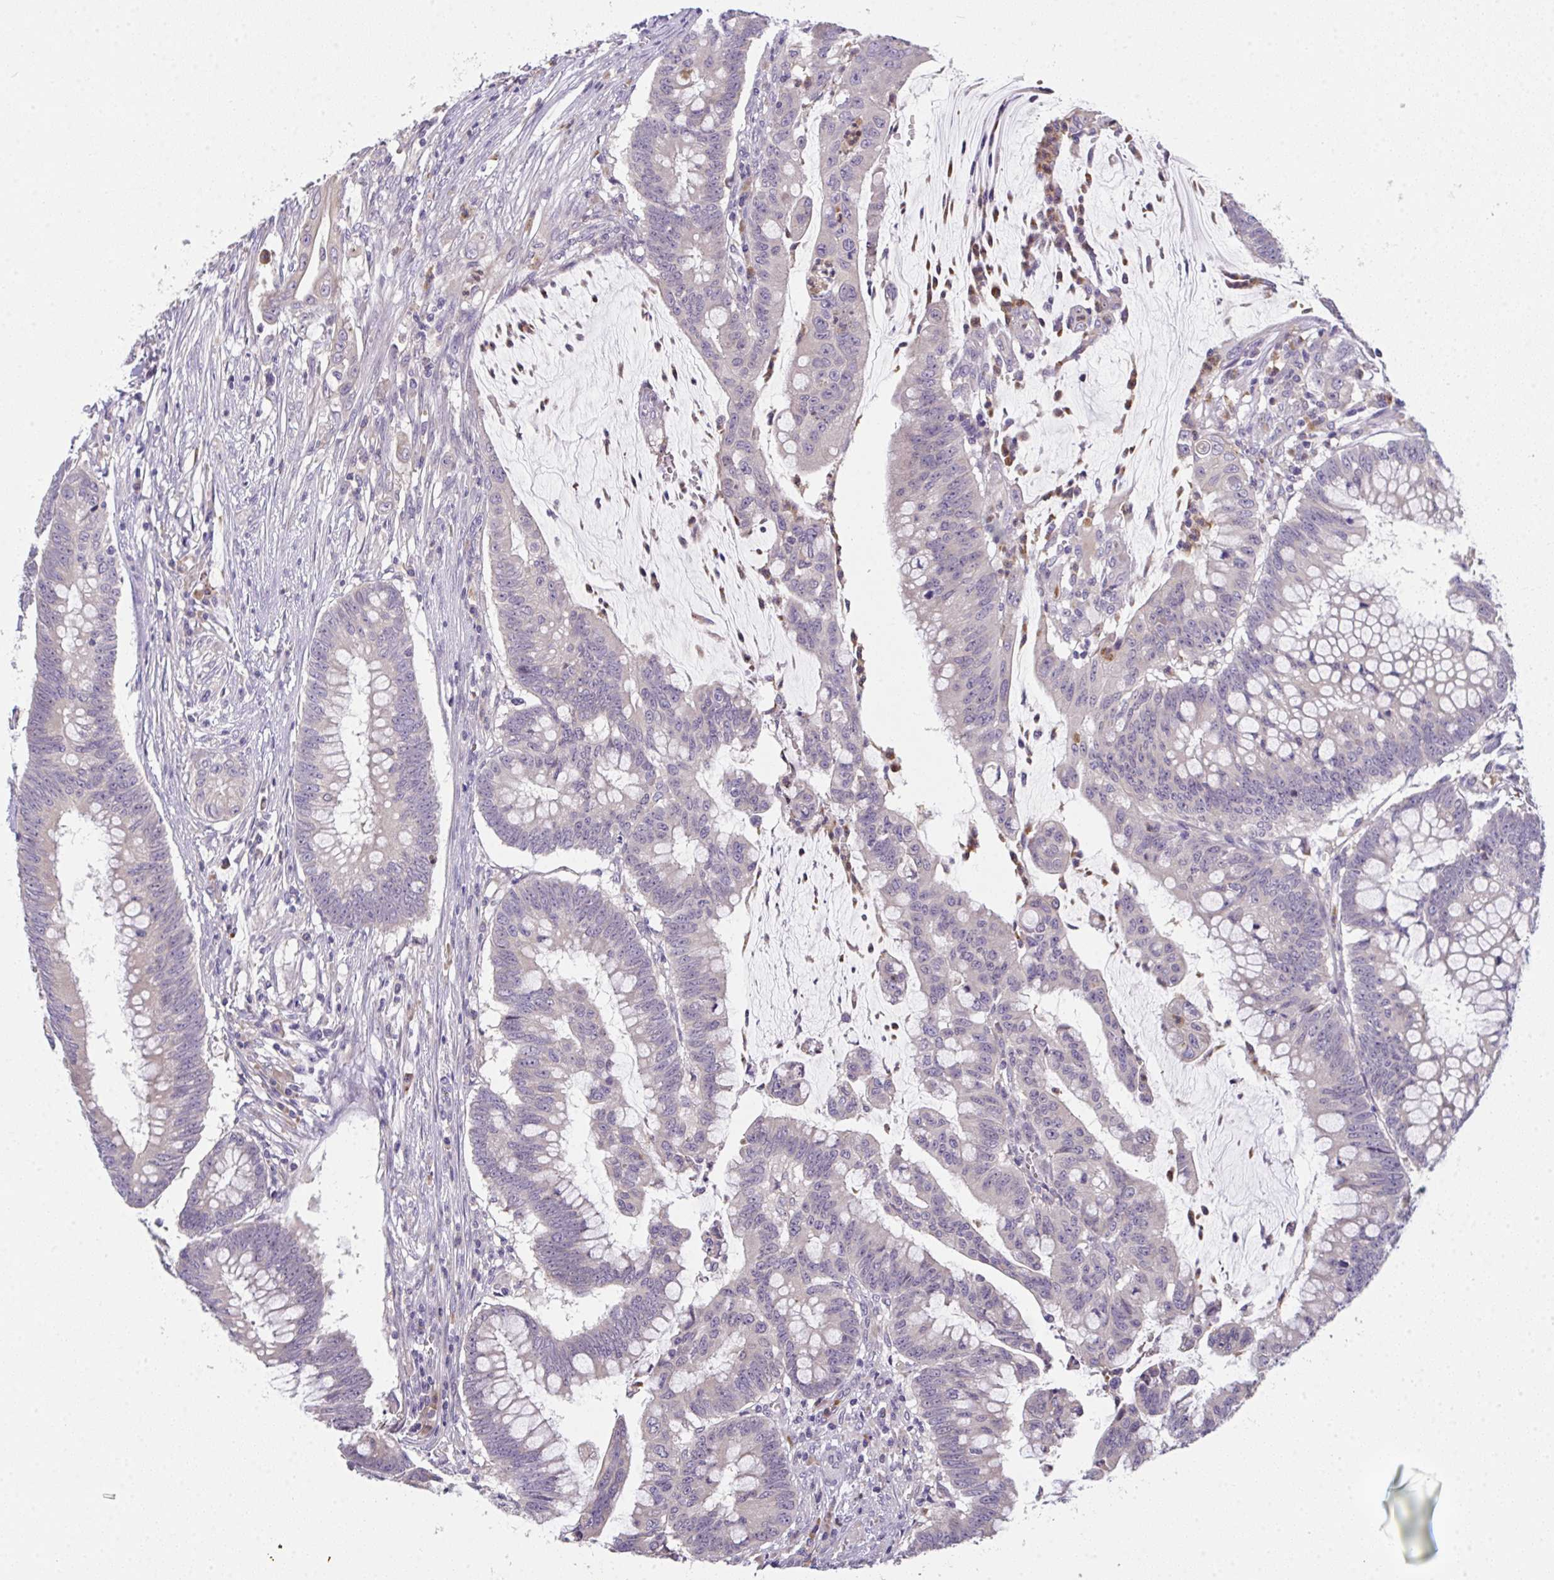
{"staining": {"intensity": "negative", "quantity": "none", "location": "none"}, "tissue": "colorectal cancer", "cell_type": "Tumor cells", "image_type": "cancer", "snomed": [{"axis": "morphology", "description": "Adenocarcinoma, NOS"}, {"axis": "topography", "description": "Colon"}], "caption": "Immunohistochemistry (IHC) histopathology image of human colorectal cancer (adenocarcinoma) stained for a protein (brown), which demonstrates no expression in tumor cells.", "gene": "RIOK1", "patient": {"sex": "male", "age": 62}}